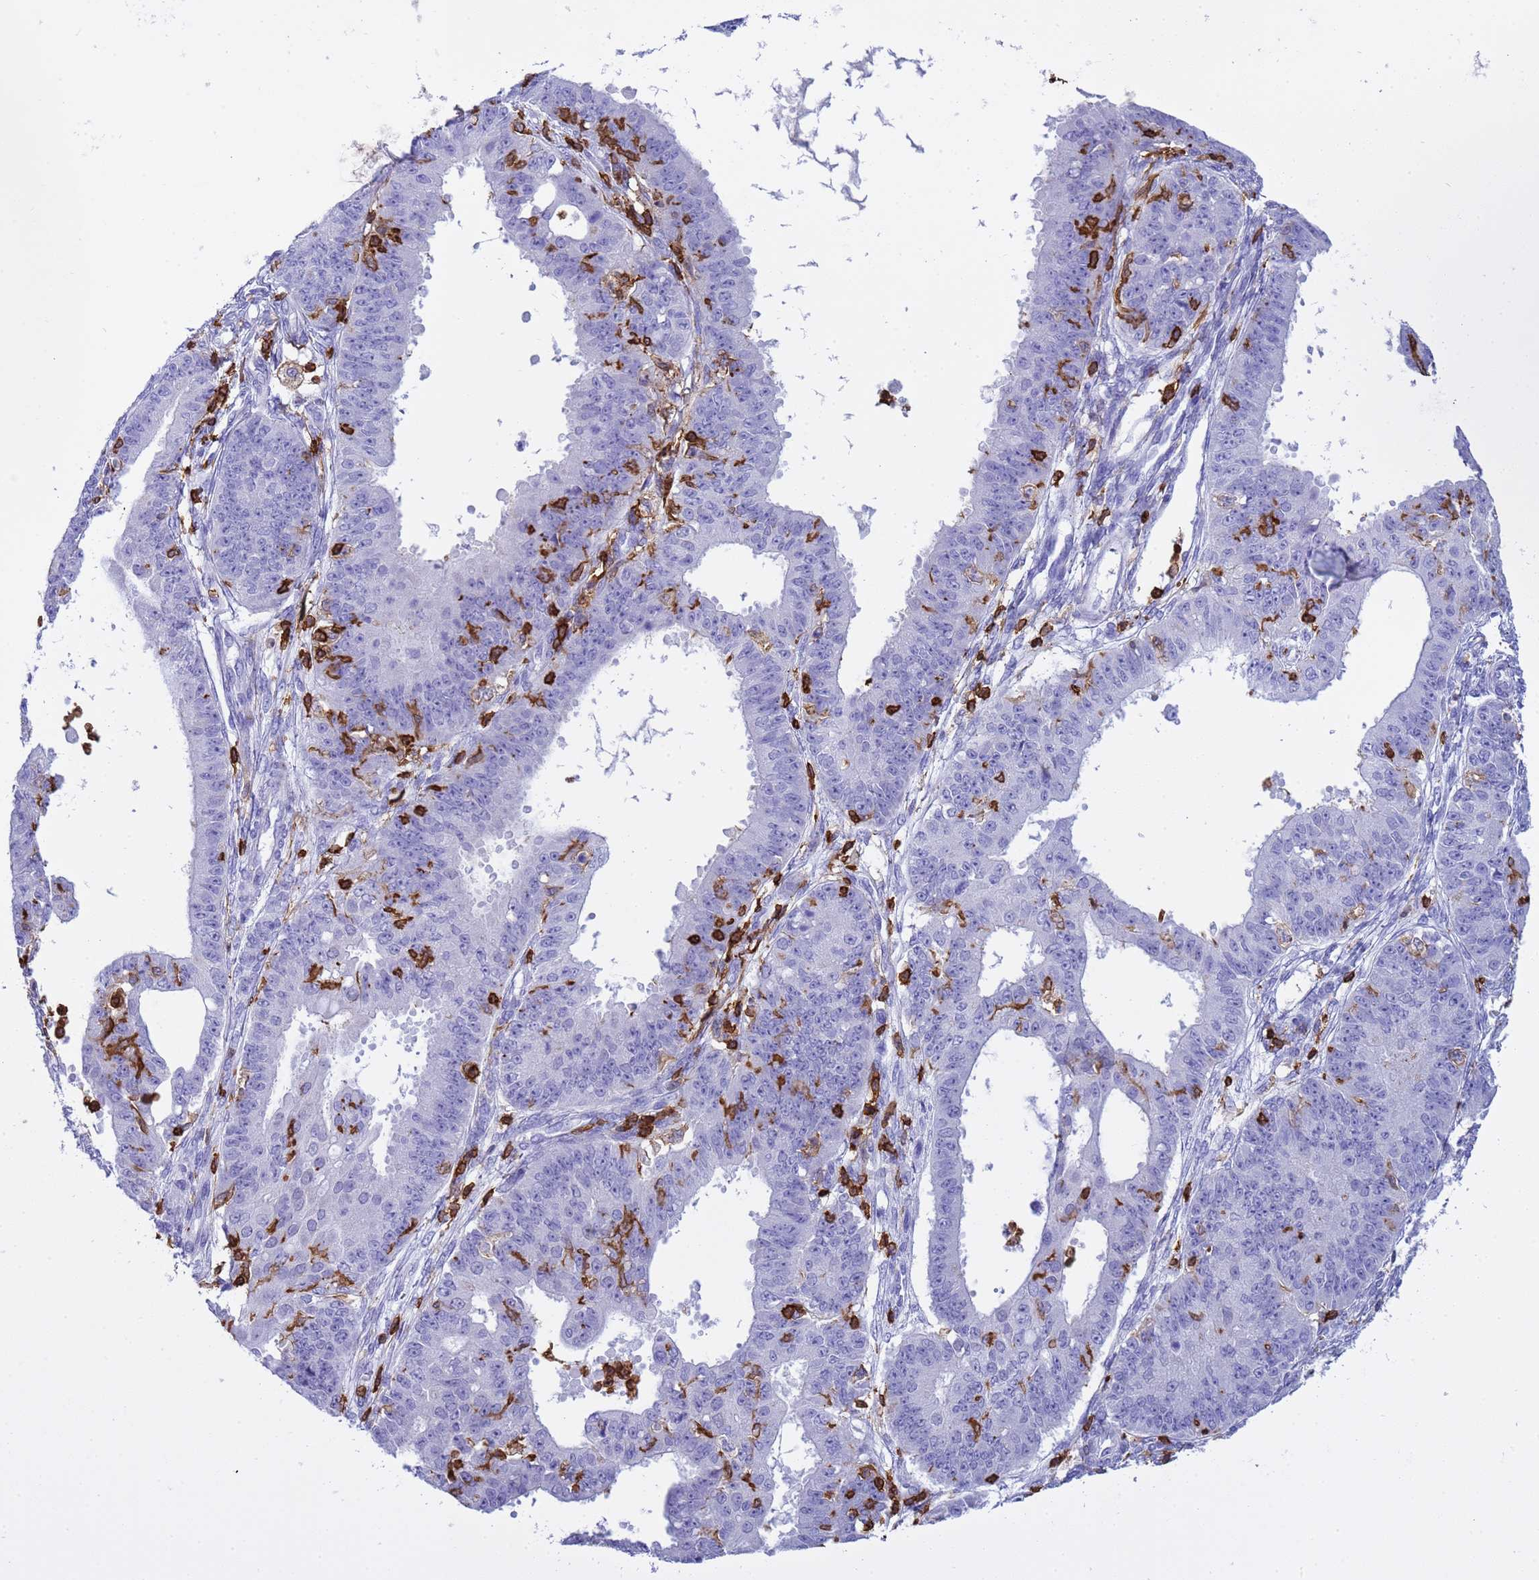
{"staining": {"intensity": "negative", "quantity": "none", "location": "none"}, "tissue": "ovarian cancer", "cell_type": "Tumor cells", "image_type": "cancer", "snomed": [{"axis": "morphology", "description": "Carcinoma, endometroid"}, {"axis": "topography", "description": "Appendix"}, {"axis": "topography", "description": "Ovary"}], "caption": "High power microscopy image of an IHC histopathology image of ovarian endometroid carcinoma, revealing no significant positivity in tumor cells. (DAB IHC visualized using brightfield microscopy, high magnification).", "gene": "IRF5", "patient": {"sex": "female", "age": 42}}